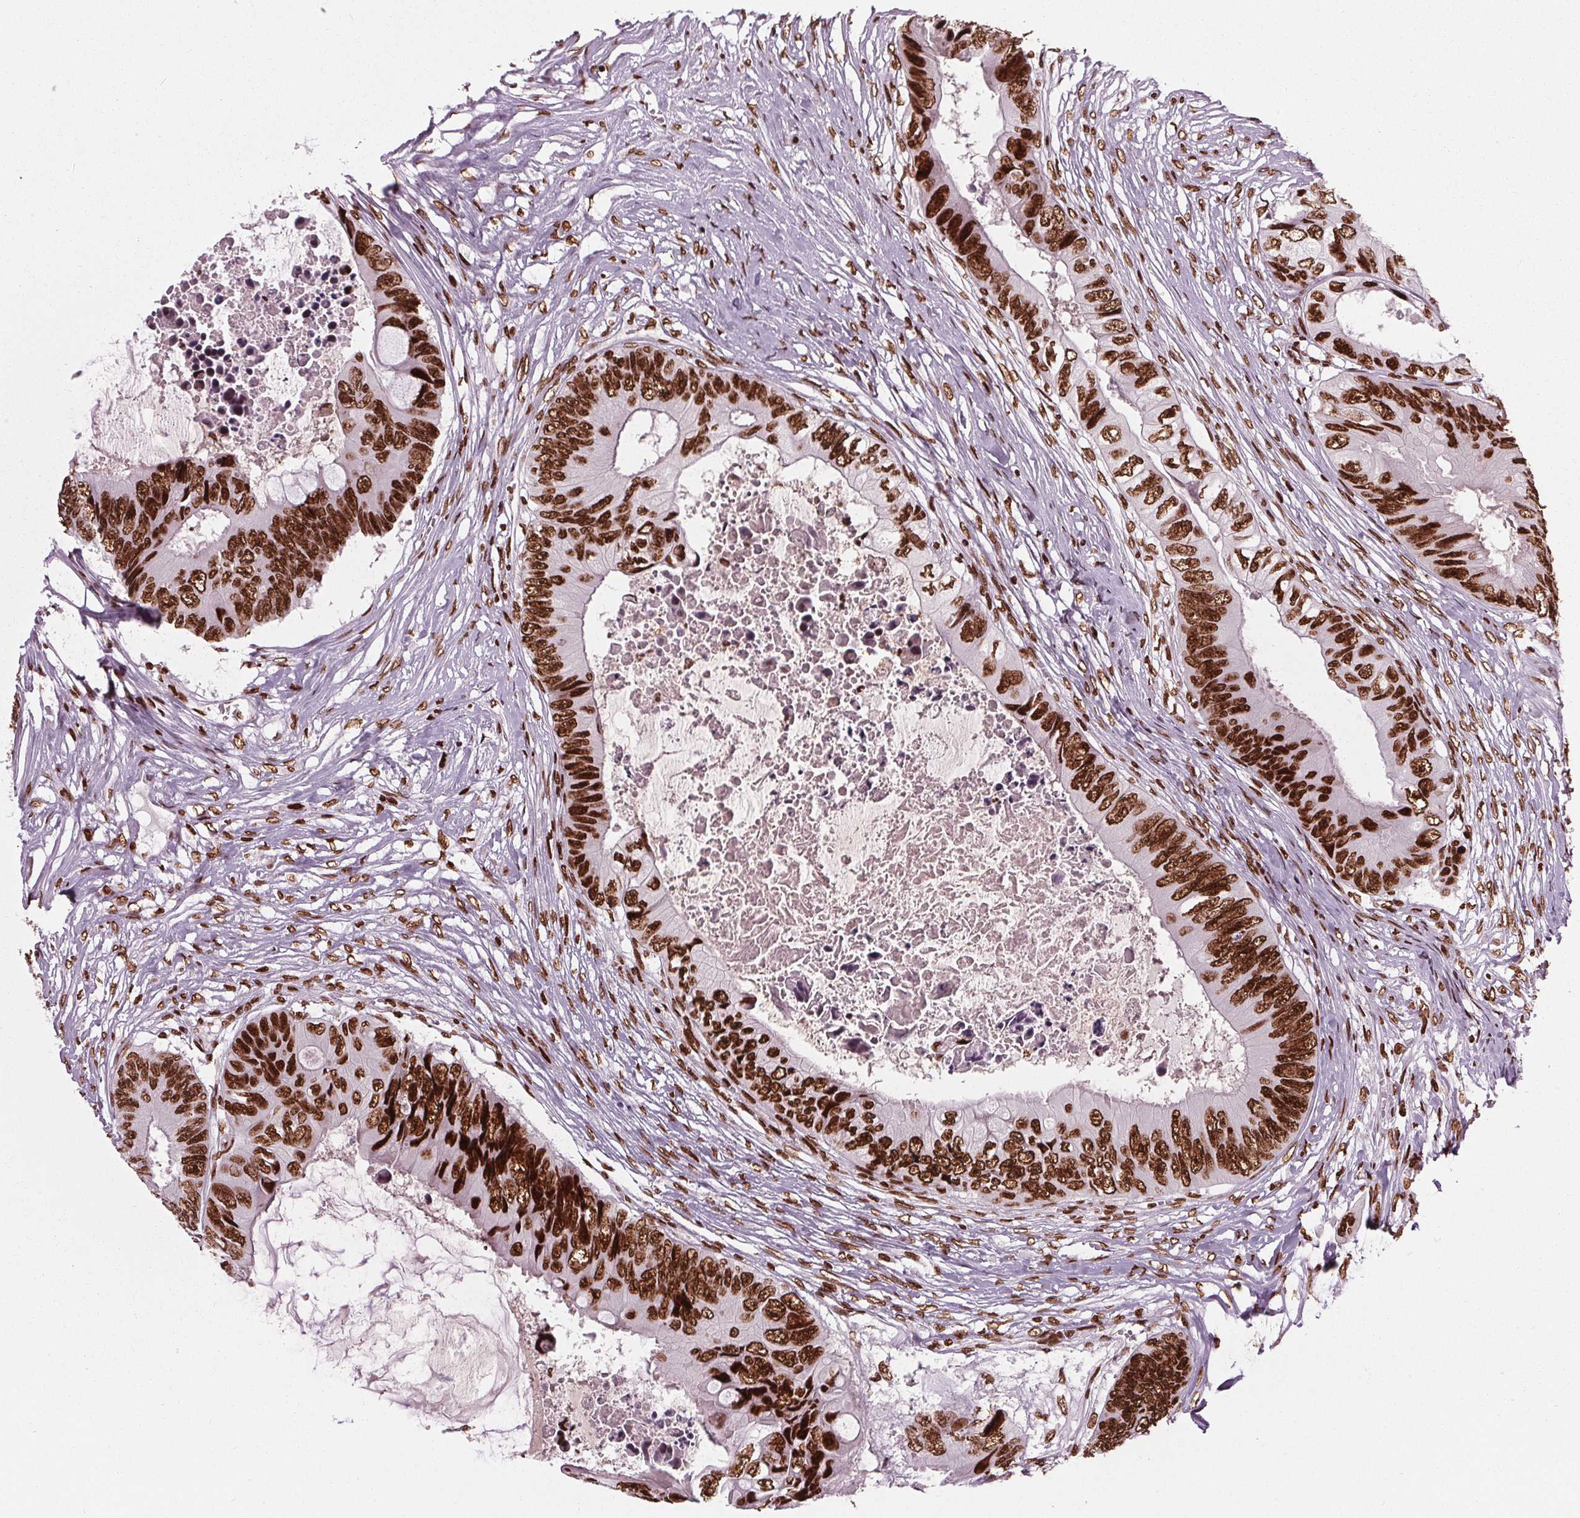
{"staining": {"intensity": "strong", "quantity": ">75%", "location": "nuclear"}, "tissue": "colorectal cancer", "cell_type": "Tumor cells", "image_type": "cancer", "snomed": [{"axis": "morphology", "description": "Adenocarcinoma, NOS"}, {"axis": "topography", "description": "Rectum"}], "caption": "Brown immunohistochemical staining in human colorectal adenocarcinoma demonstrates strong nuclear staining in approximately >75% of tumor cells.", "gene": "BRD4", "patient": {"sex": "male", "age": 63}}